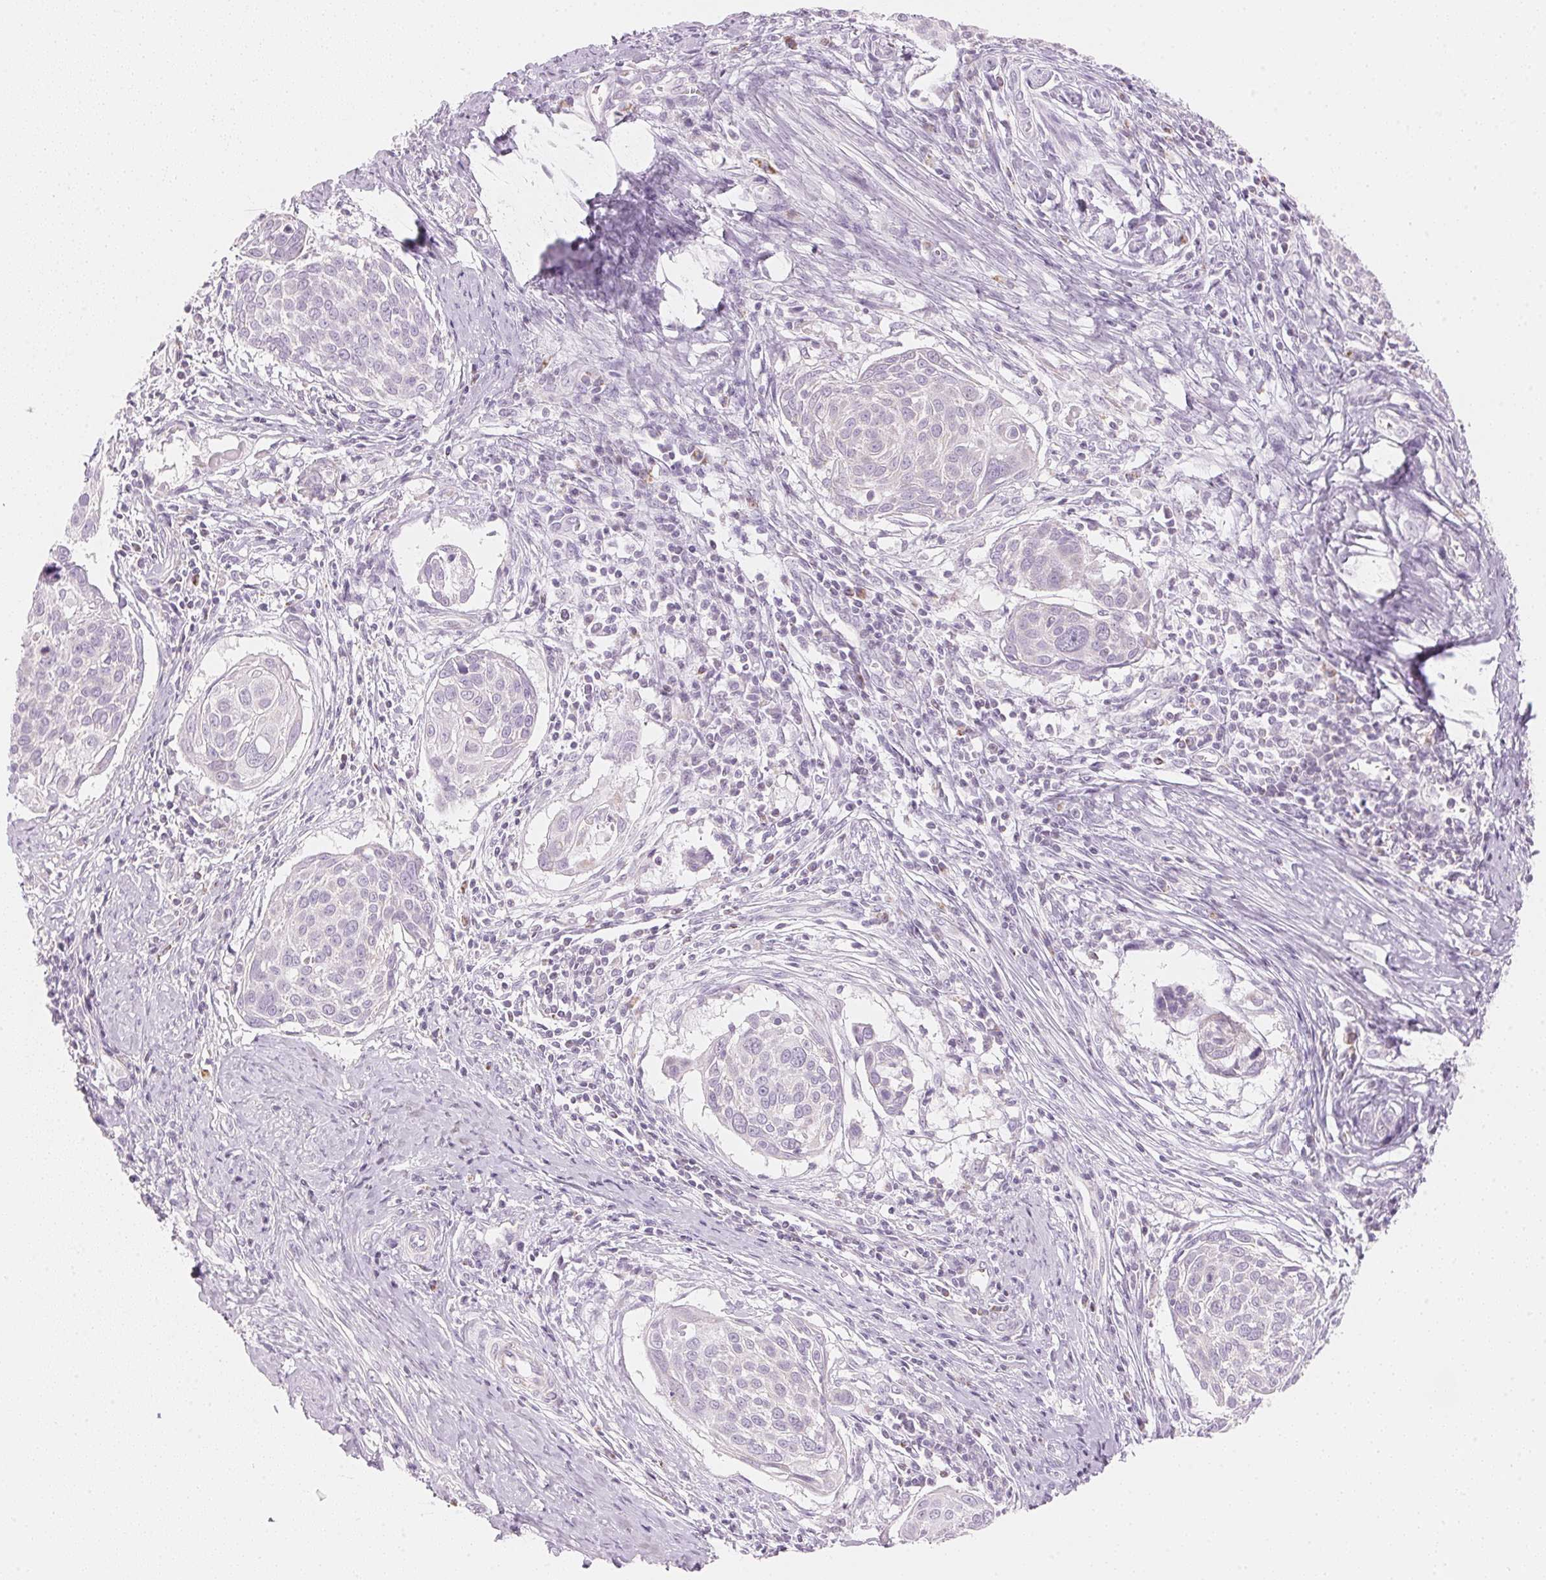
{"staining": {"intensity": "negative", "quantity": "none", "location": "none"}, "tissue": "cervical cancer", "cell_type": "Tumor cells", "image_type": "cancer", "snomed": [{"axis": "morphology", "description": "Squamous cell carcinoma, NOS"}, {"axis": "topography", "description": "Cervix"}], "caption": "The histopathology image displays no significant positivity in tumor cells of cervical squamous cell carcinoma.", "gene": "HOXB13", "patient": {"sex": "female", "age": 39}}